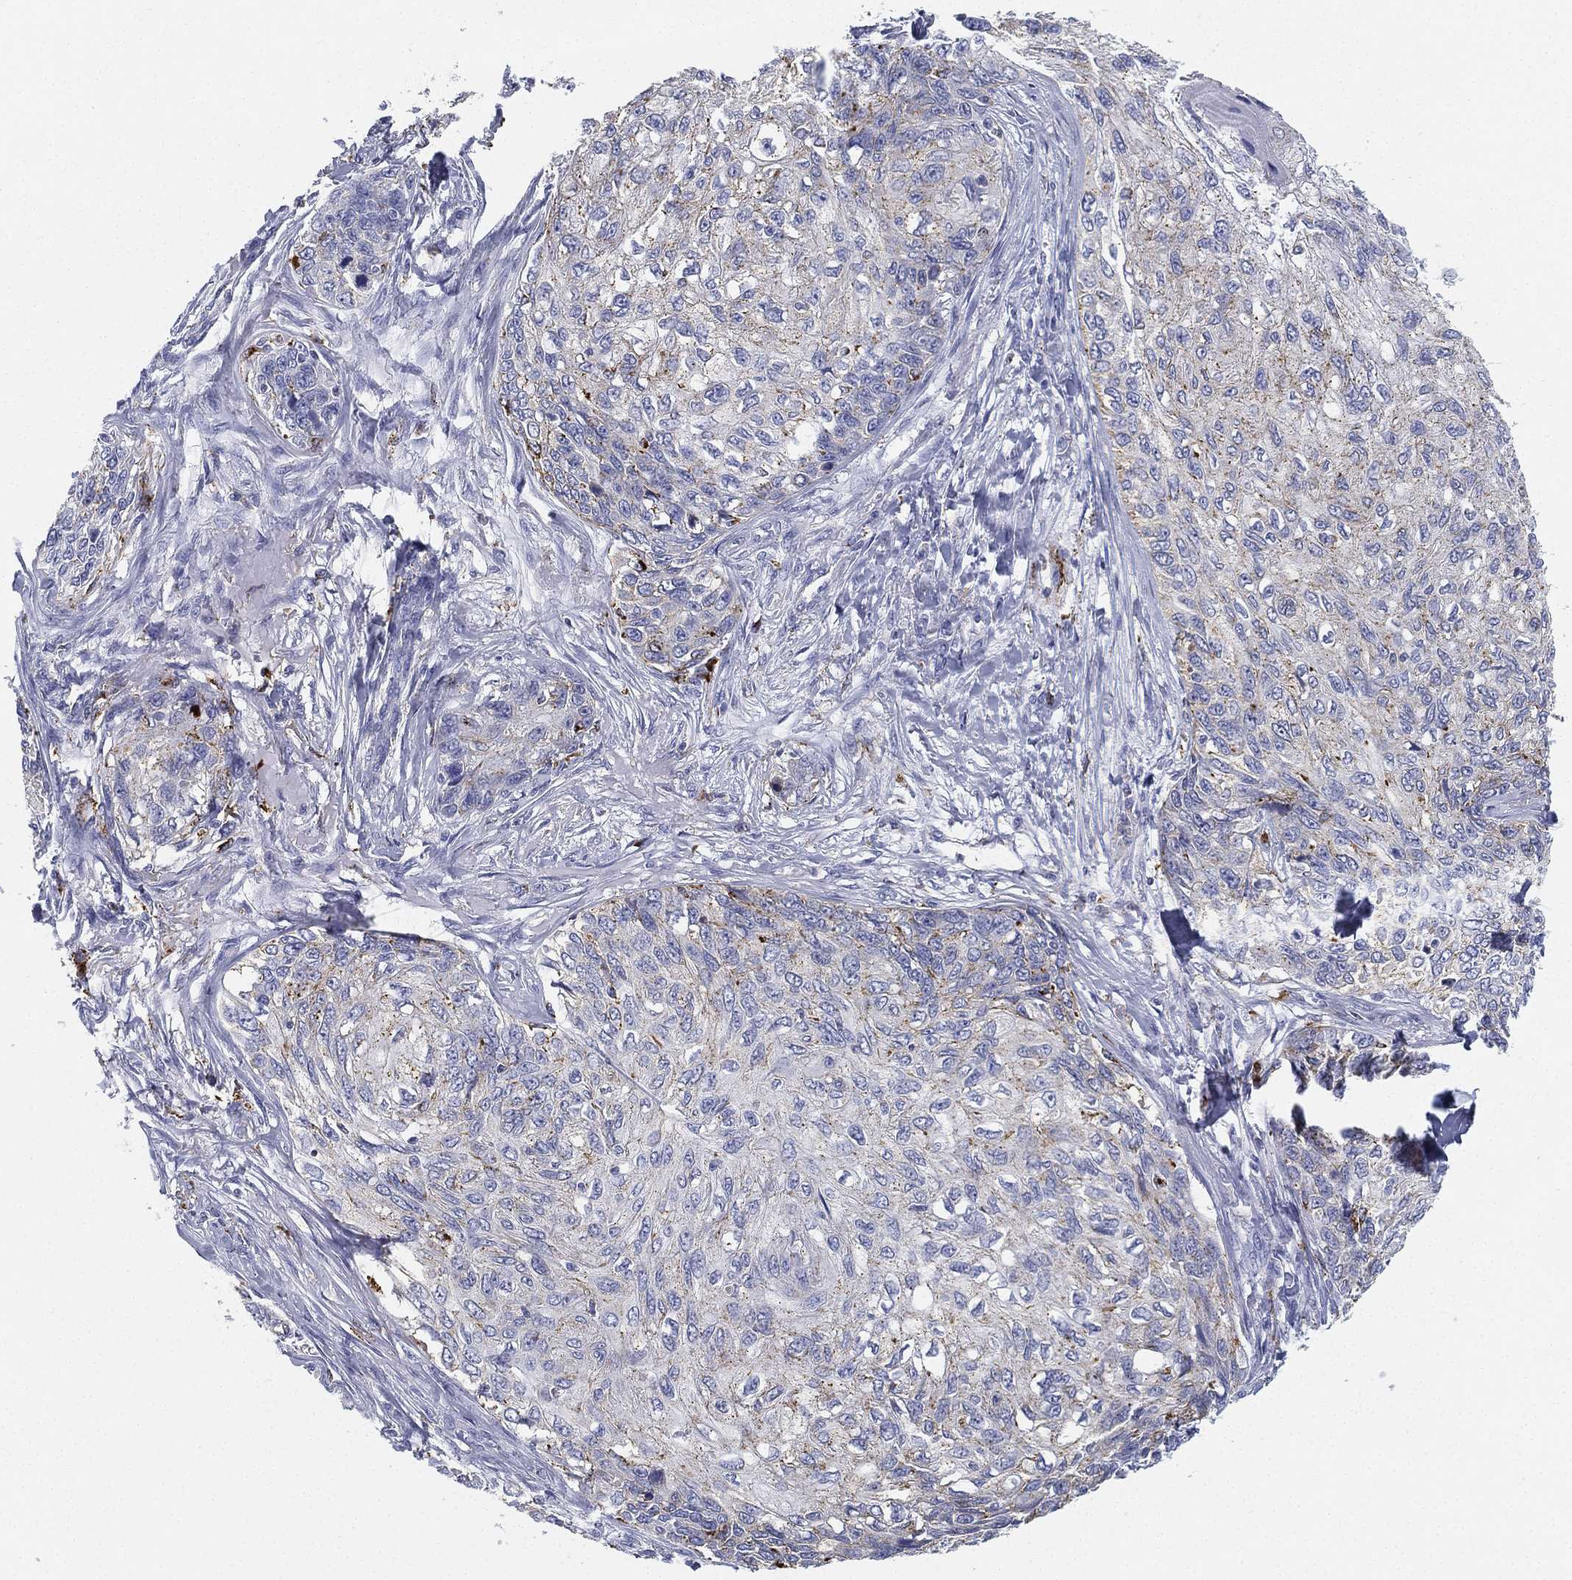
{"staining": {"intensity": "strong", "quantity": "<25%", "location": "cytoplasmic/membranous"}, "tissue": "skin cancer", "cell_type": "Tumor cells", "image_type": "cancer", "snomed": [{"axis": "morphology", "description": "Squamous cell carcinoma, NOS"}, {"axis": "topography", "description": "Skin"}], "caption": "A histopathology image of human skin cancer (squamous cell carcinoma) stained for a protein reveals strong cytoplasmic/membranous brown staining in tumor cells. Immunohistochemistry stains the protein in brown and the nuclei are stained blue.", "gene": "NPC2", "patient": {"sex": "male", "age": 92}}